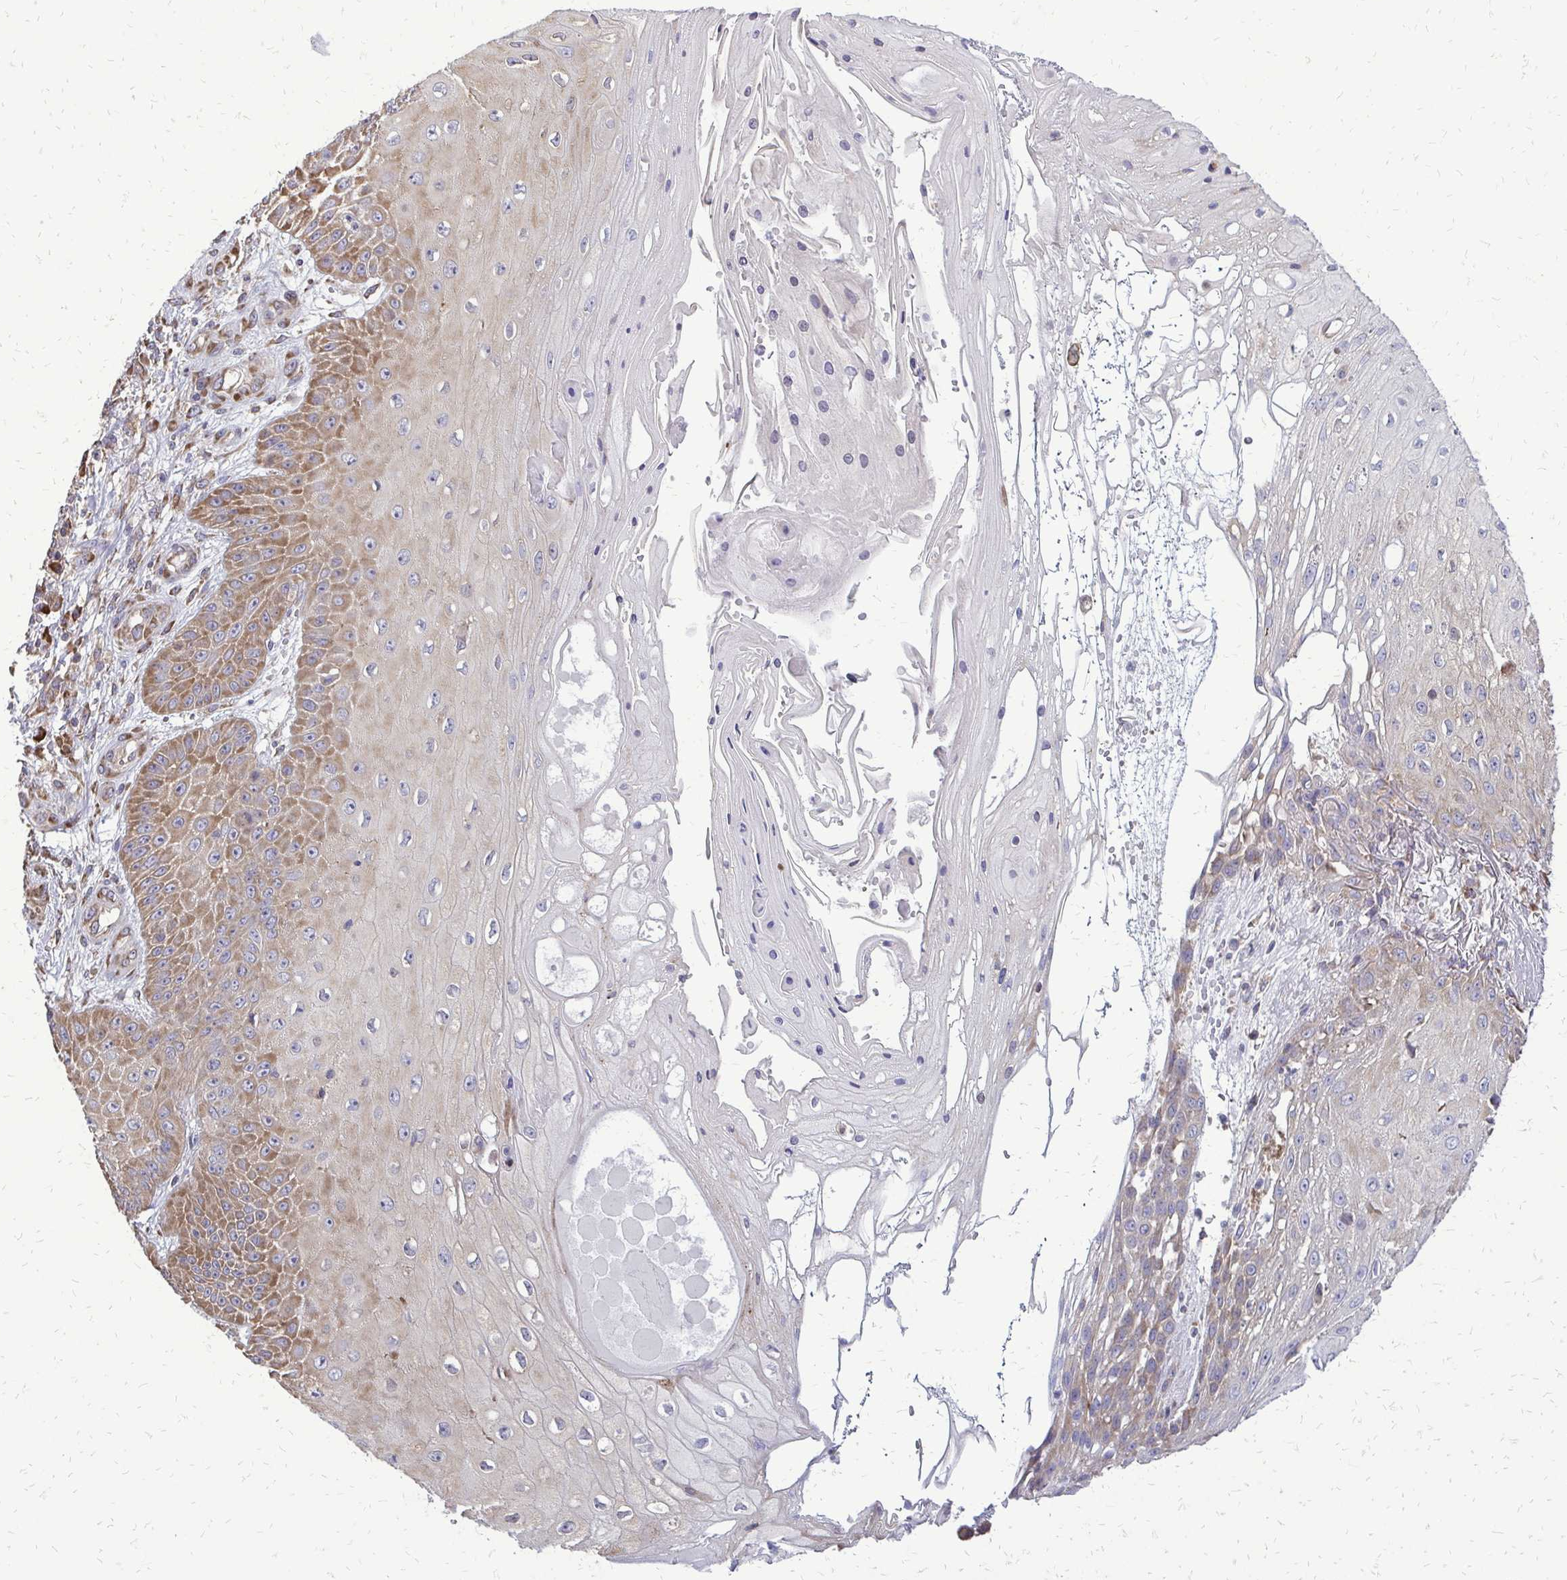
{"staining": {"intensity": "moderate", "quantity": "25%-75%", "location": "cytoplasmic/membranous"}, "tissue": "skin cancer", "cell_type": "Tumor cells", "image_type": "cancer", "snomed": [{"axis": "morphology", "description": "Squamous cell carcinoma, NOS"}, {"axis": "topography", "description": "Skin"}], "caption": "Brown immunohistochemical staining in human skin squamous cell carcinoma reveals moderate cytoplasmic/membranous expression in about 25%-75% of tumor cells.", "gene": "RPS3", "patient": {"sex": "male", "age": 70}}